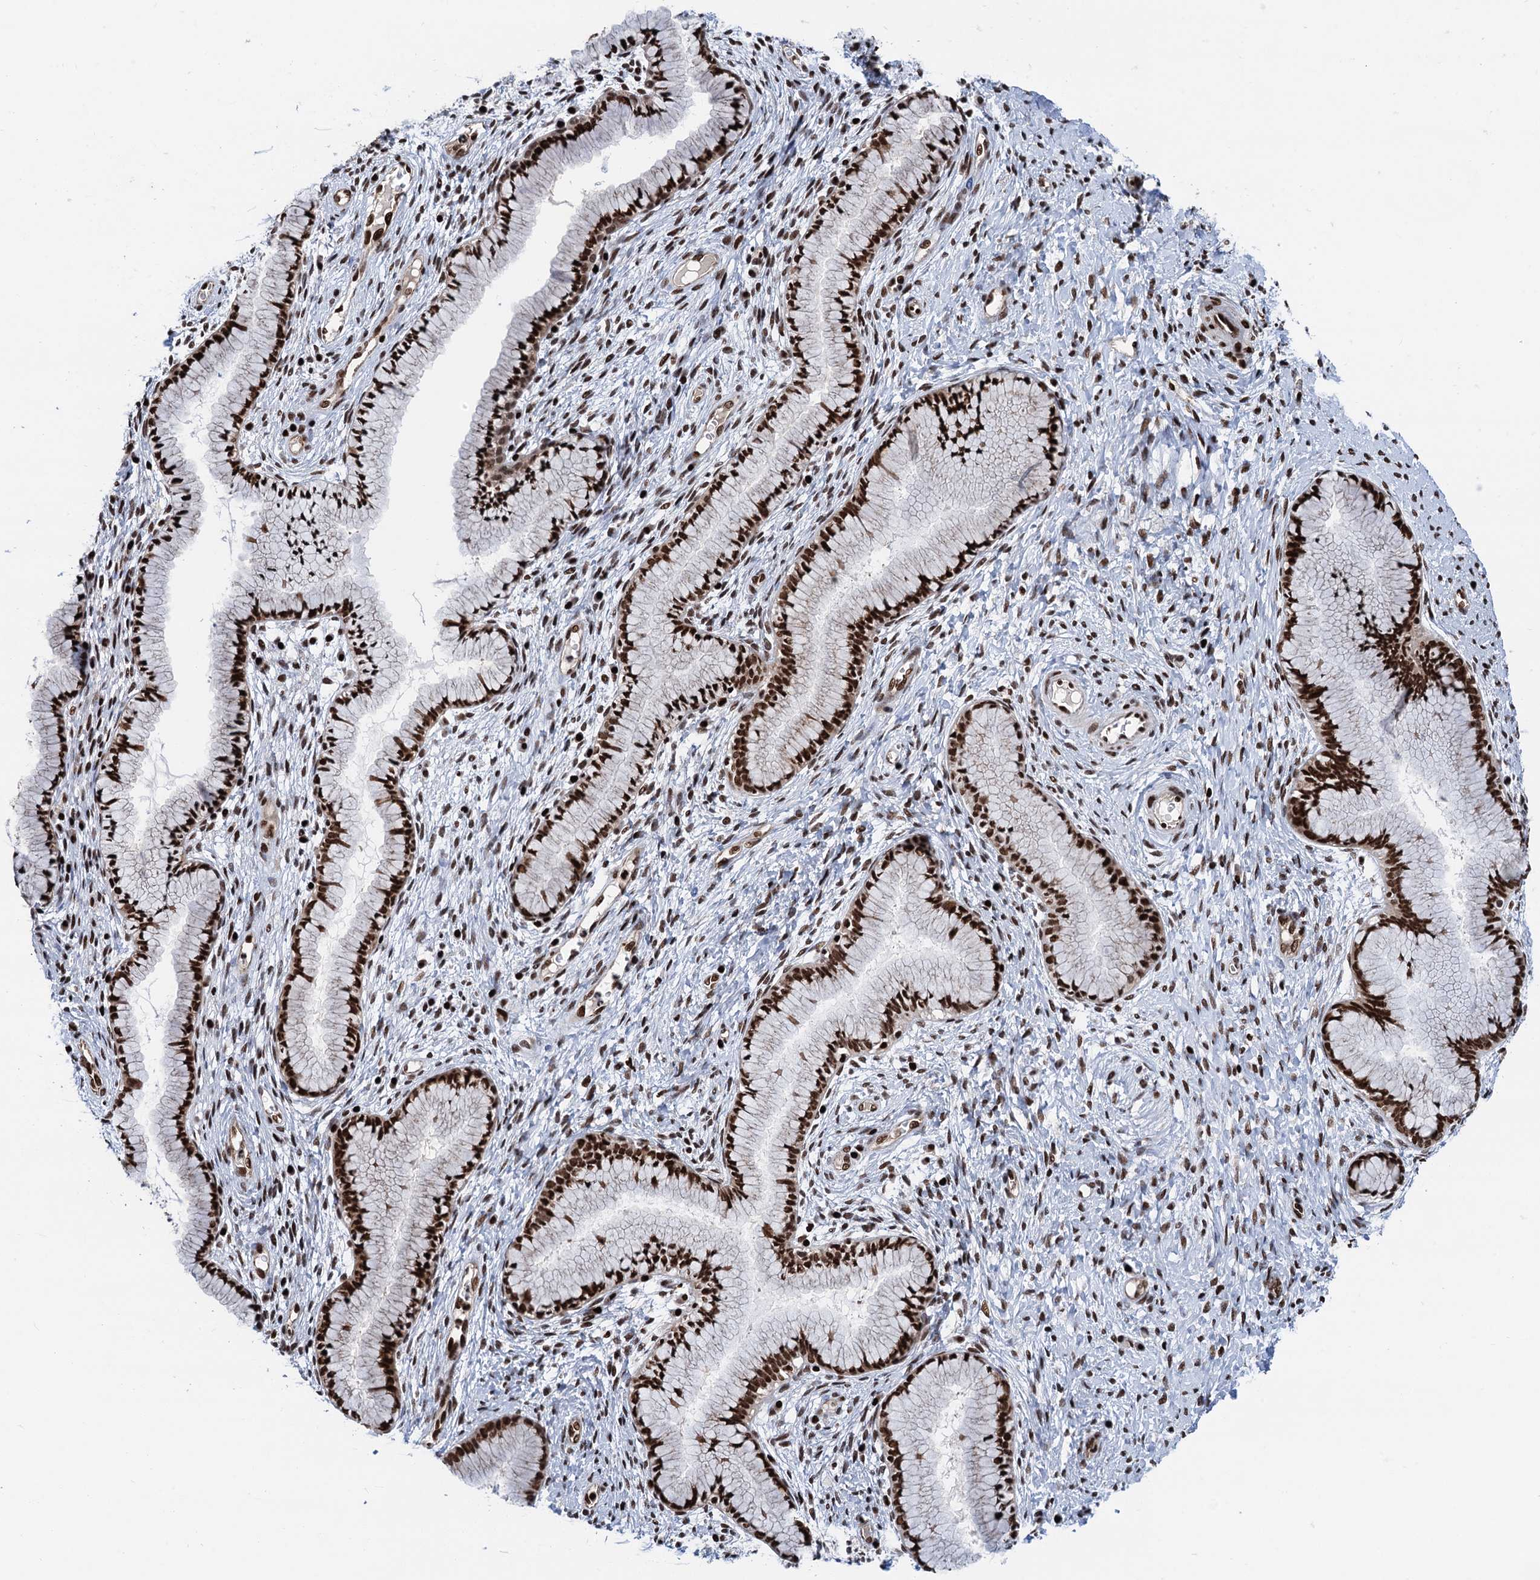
{"staining": {"intensity": "strong", "quantity": ">75%", "location": "nuclear"}, "tissue": "cervix", "cell_type": "Glandular cells", "image_type": "normal", "snomed": [{"axis": "morphology", "description": "Normal tissue, NOS"}, {"axis": "topography", "description": "Cervix"}], "caption": "Cervix stained with immunohistochemistry shows strong nuclear staining in about >75% of glandular cells.", "gene": "PPP4R1", "patient": {"sex": "female", "age": 42}}